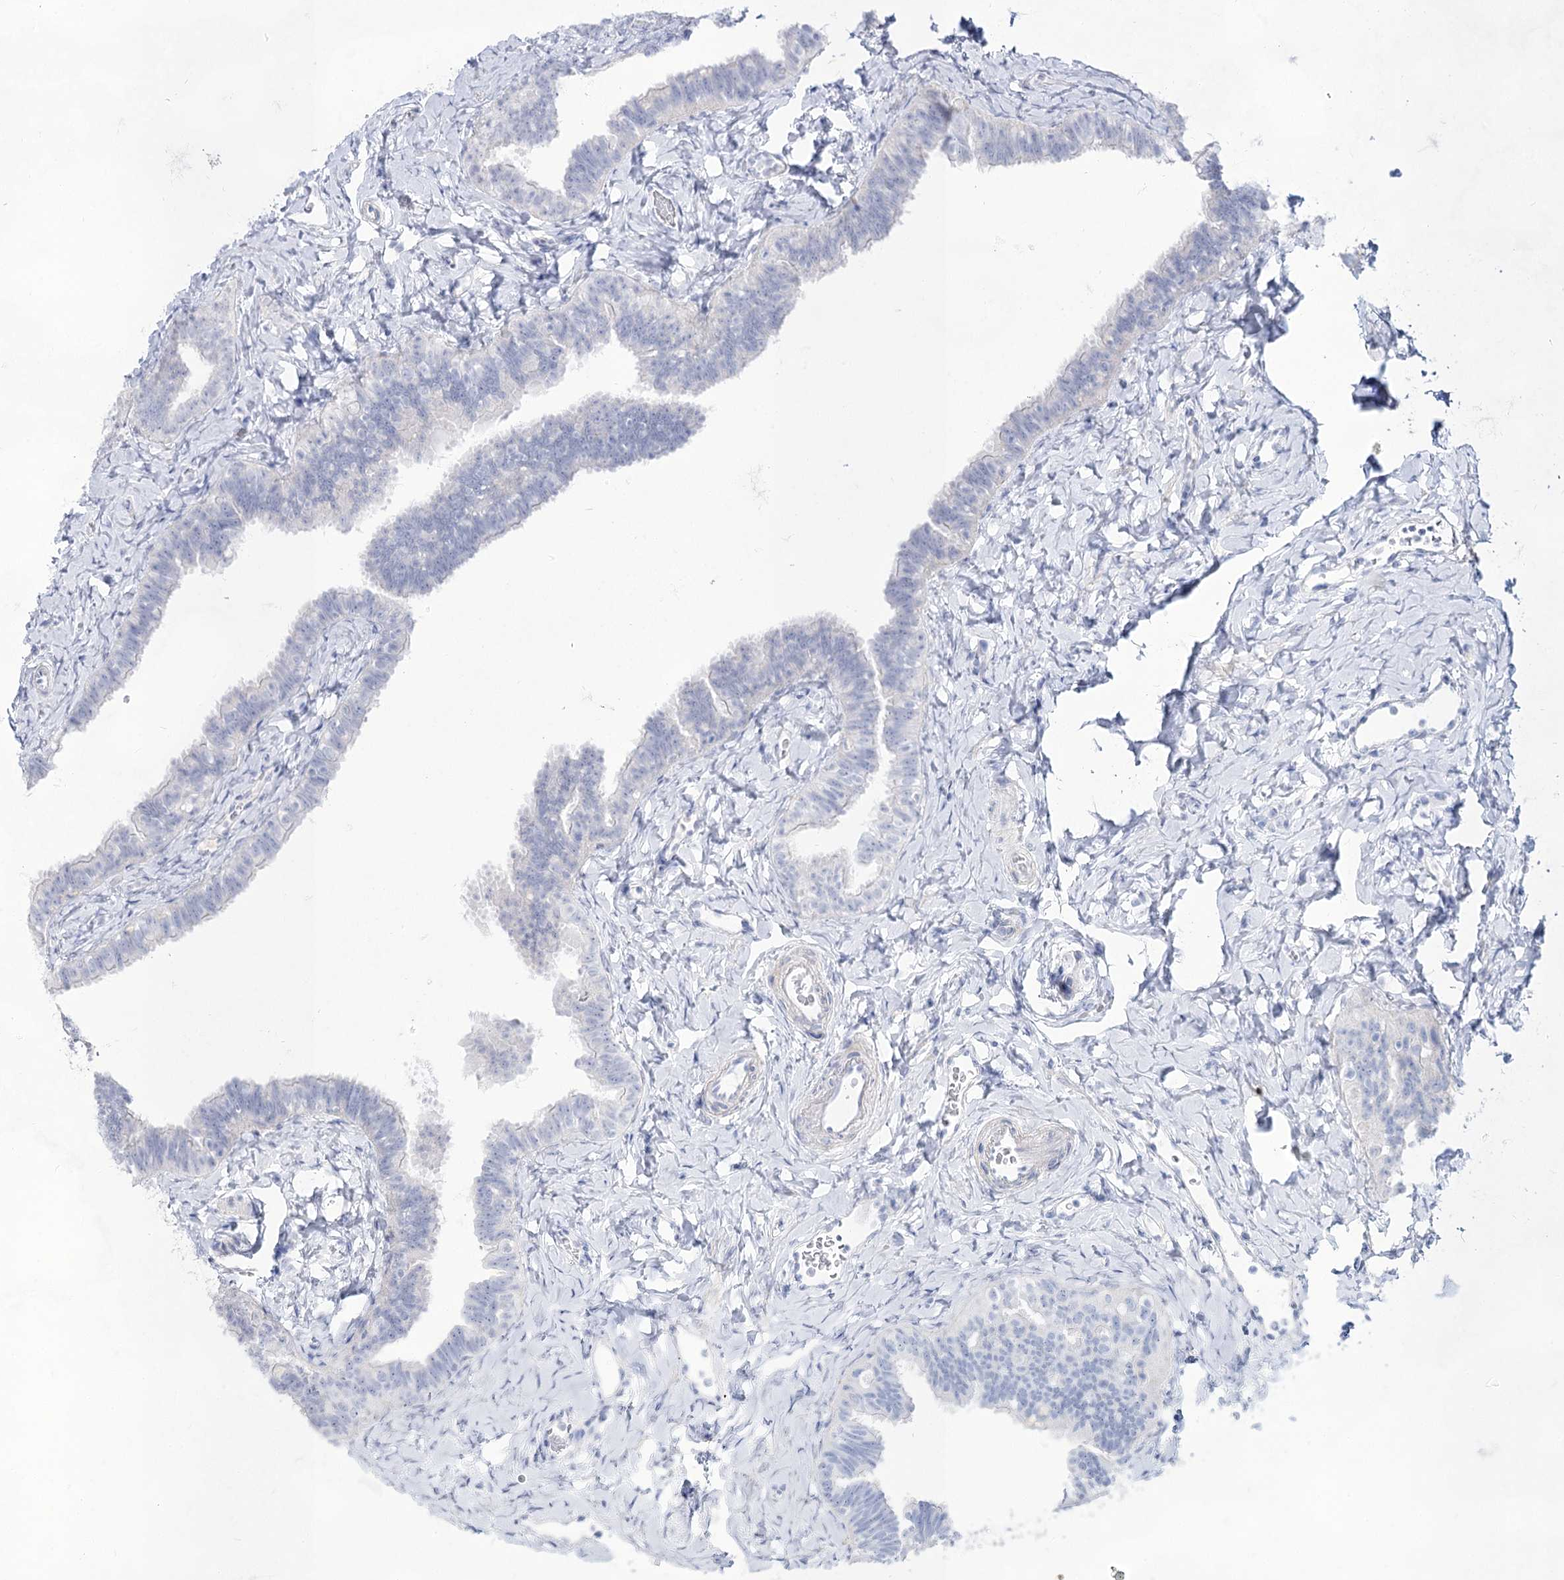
{"staining": {"intensity": "negative", "quantity": "none", "location": "none"}, "tissue": "fallopian tube", "cell_type": "Glandular cells", "image_type": "normal", "snomed": [{"axis": "morphology", "description": "Normal tissue, NOS"}, {"axis": "topography", "description": "Fallopian tube"}], "caption": "Immunohistochemical staining of unremarkable human fallopian tube demonstrates no significant expression in glandular cells.", "gene": "ACRV1", "patient": {"sex": "female", "age": 65}}